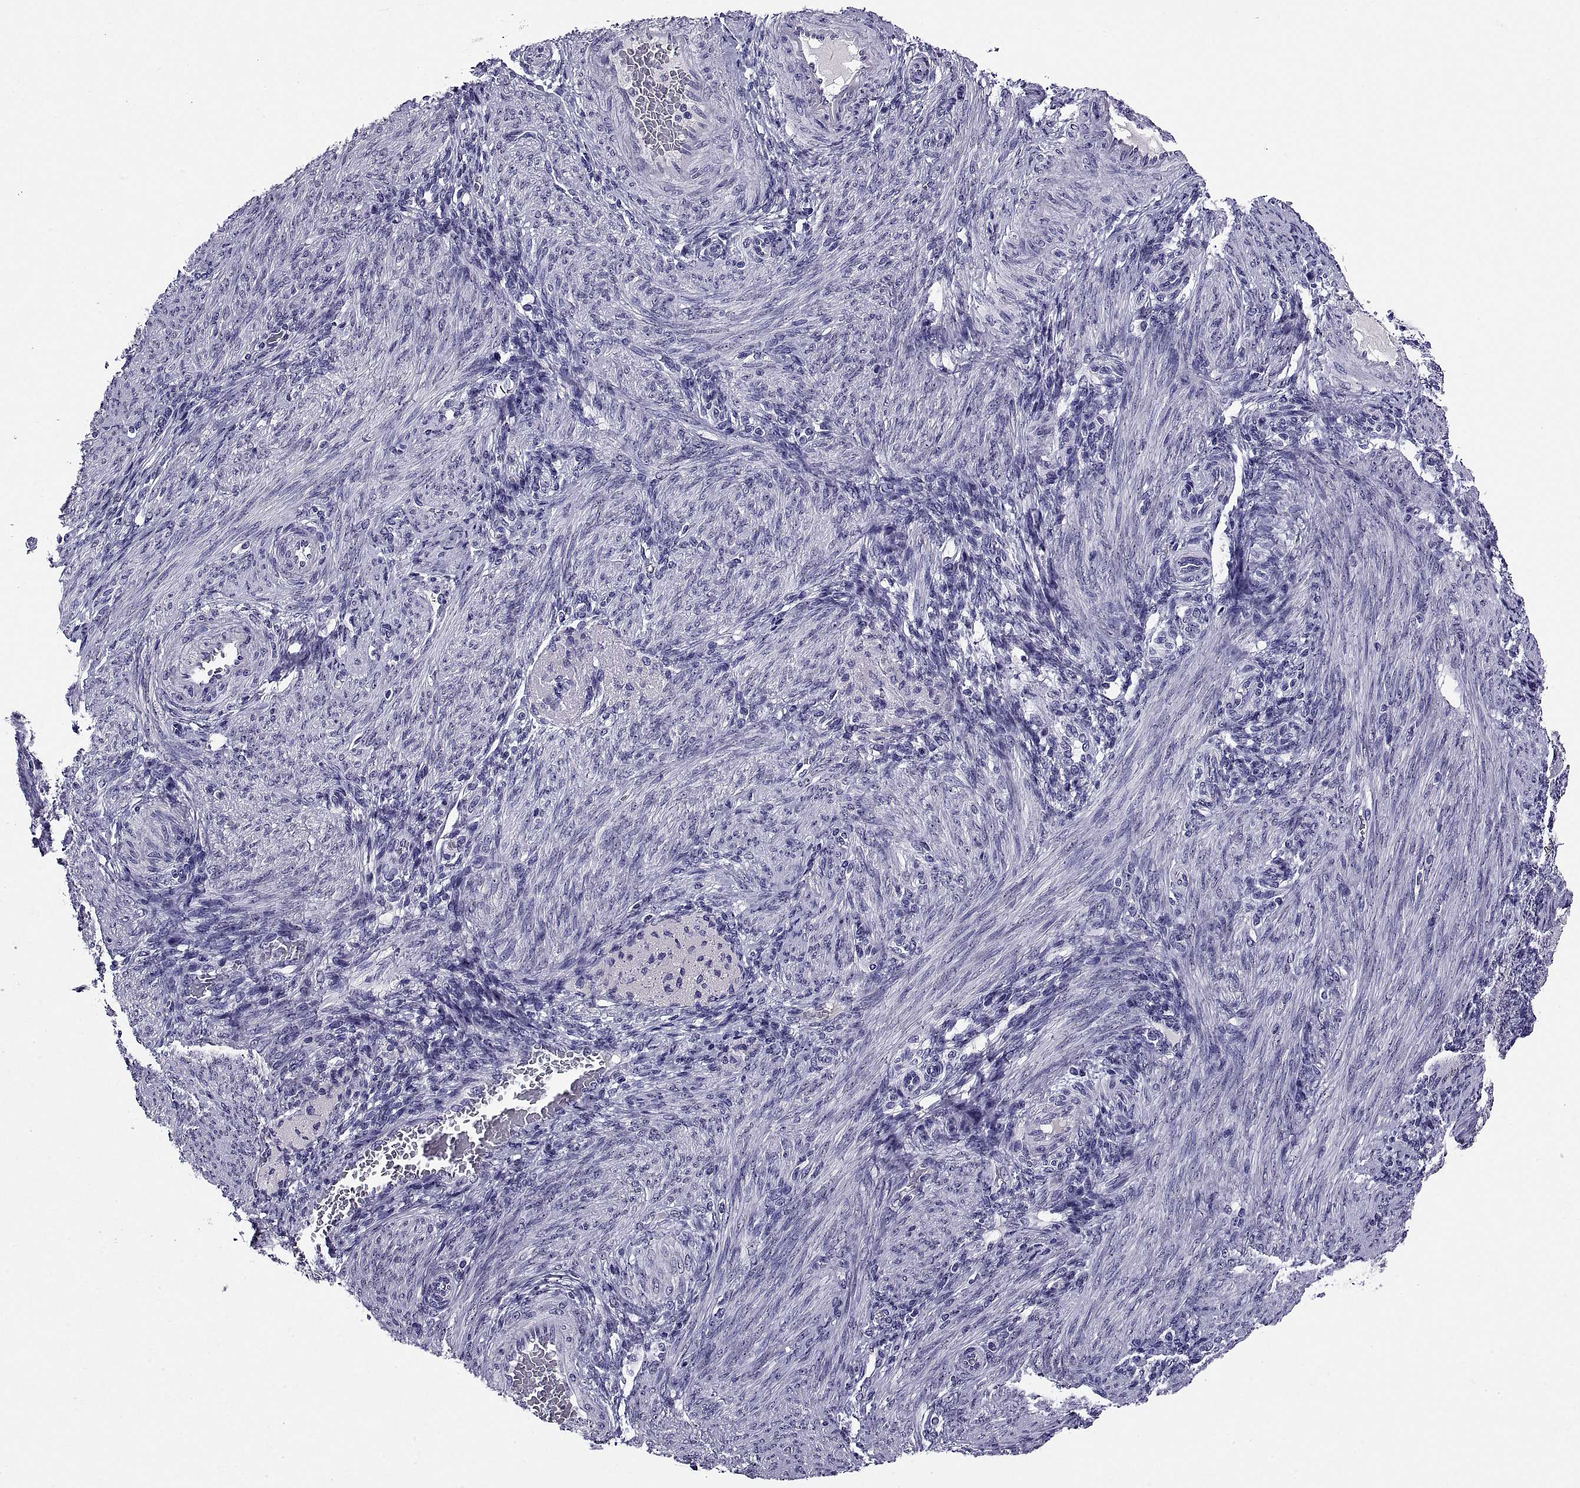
{"staining": {"intensity": "negative", "quantity": "none", "location": "none"}, "tissue": "endometrium", "cell_type": "Cells in endometrial stroma", "image_type": "normal", "snomed": [{"axis": "morphology", "description": "Normal tissue, NOS"}, {"axis": "topography", "description": "Endometrium"}], "caption": "High power microscopy histopathology image of an immunohistochemistry (IHC) image of normal endometrium, revealing no significant staining in cells in endometrial stroma.", "gene": "TGFBR3L", "patient": {"sex": "female", "age": 39}}